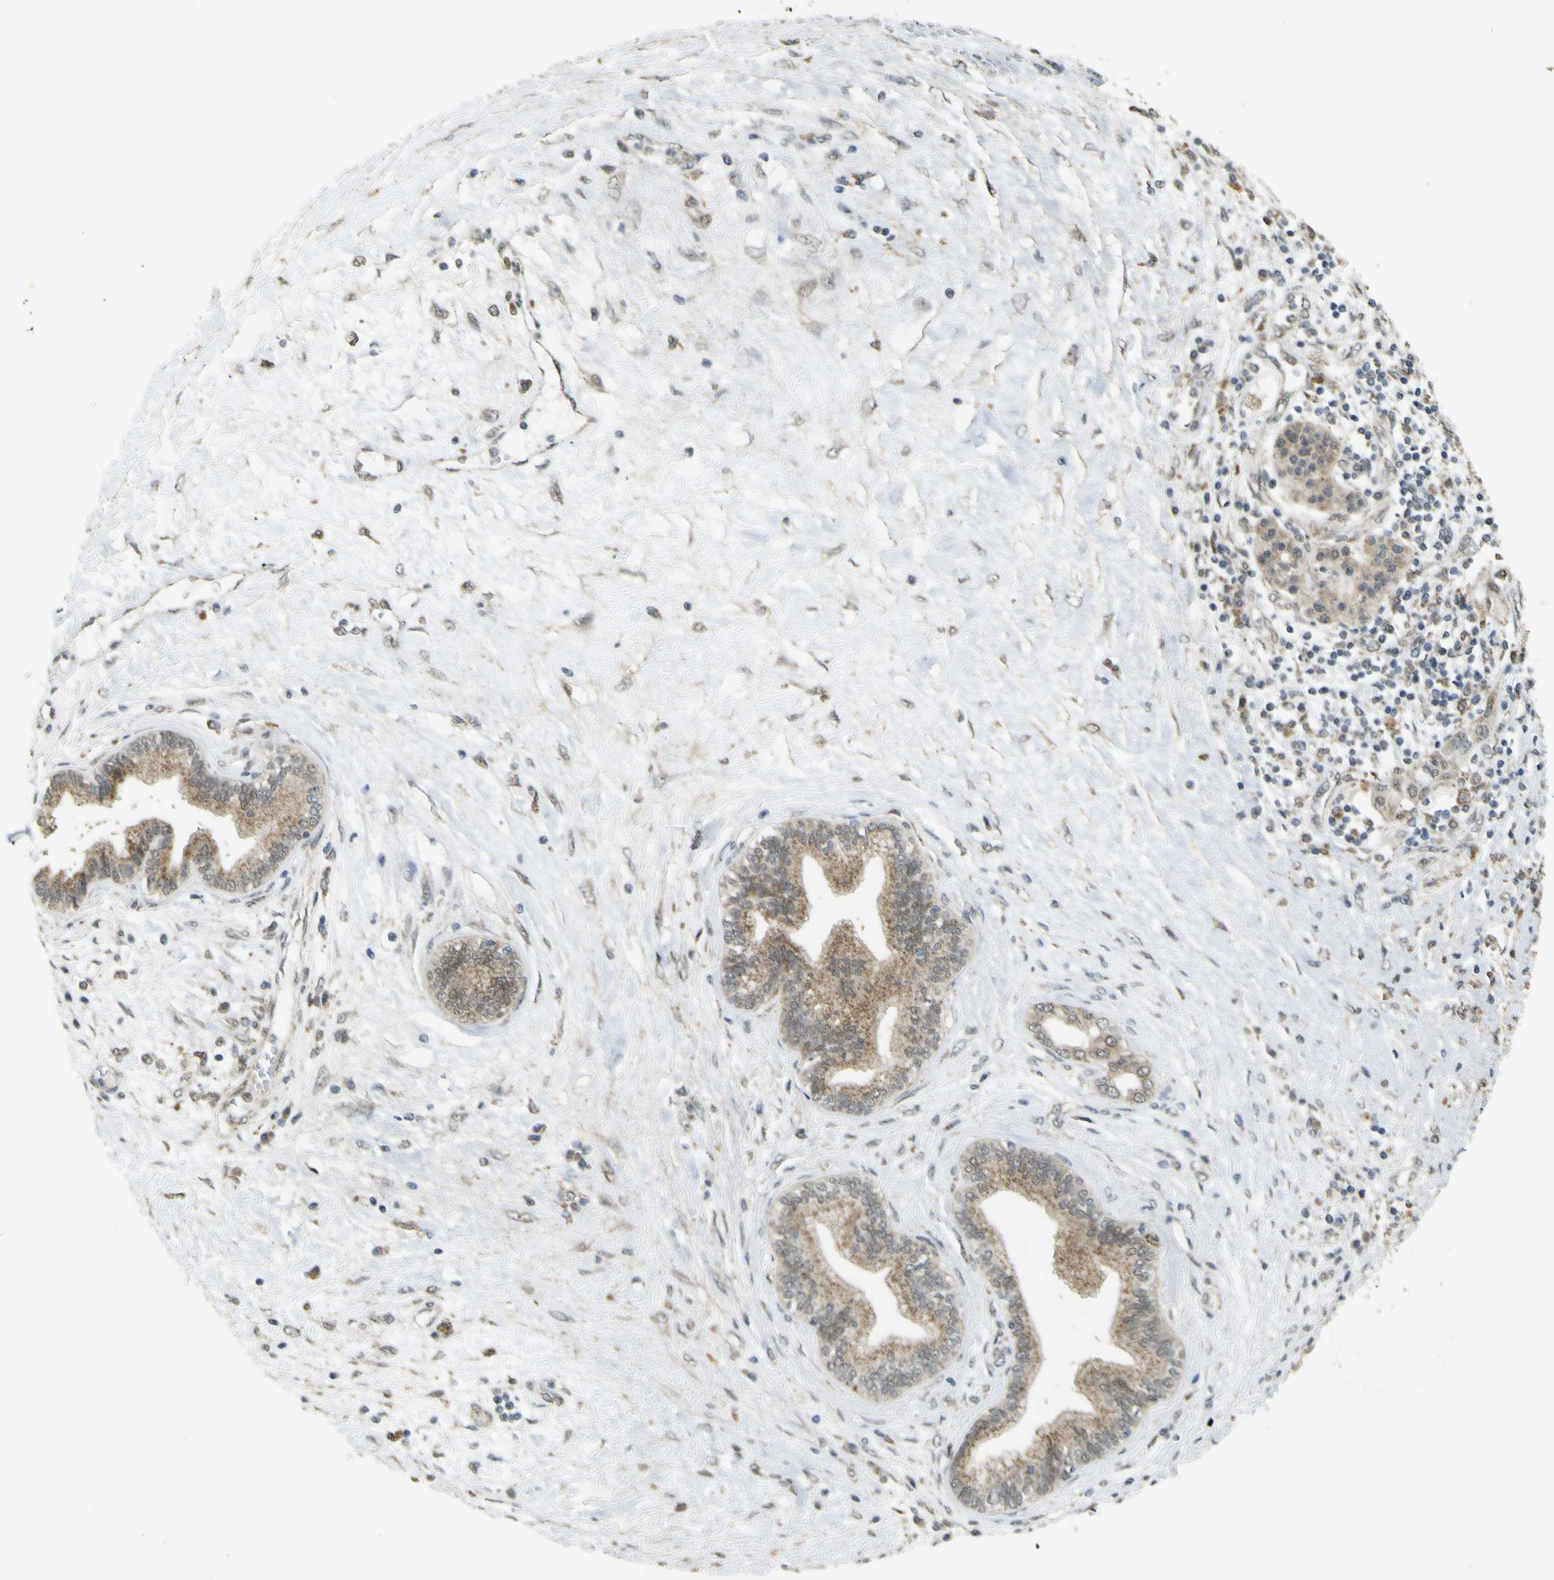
{"staining": {"intensity": "moderate", "quantity": ">75%", "location": "cytoplasmic/membranous"}, "tissue": "pancreatic cancer", "cell_type": "Tumor cells", "image_type": "cancer", "snomed": [{"axis": "morphology", "description": "Adenocarcinoma, NOS"}, {"axis": "topography", "description": "Pancreas"}], "caption": "Immunohistochemical staining of human adenocarcinoma (pancreatic) reveals moderate cytoplasmic/membranous protein staining in about >75% of tumor cells.", "gene": "ACBD5", "patient": {"sex": "female", "age": 70}}